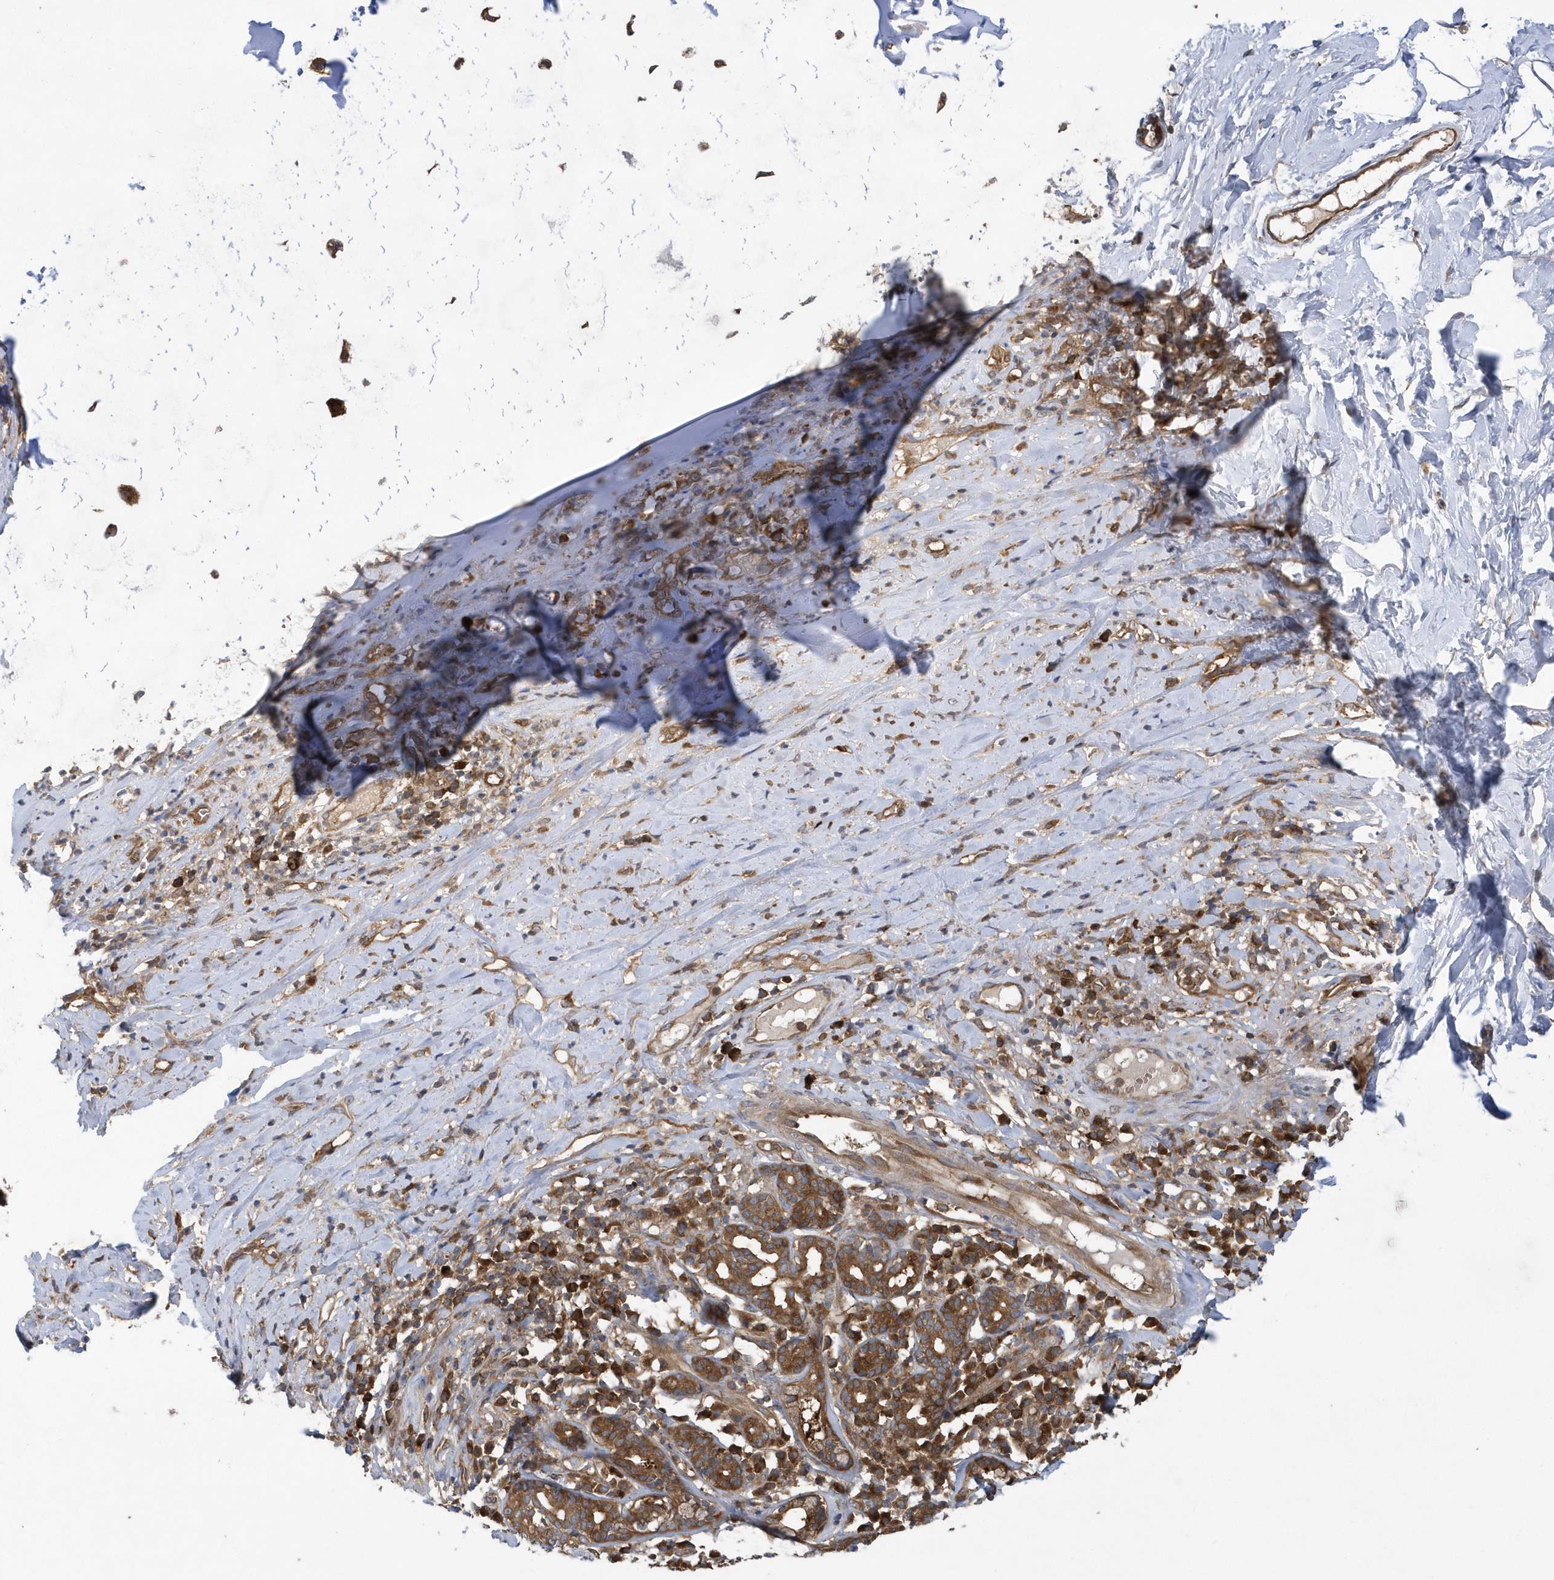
{"staining": {"intensity": "moderate", "quantity": ">75%", "location": "cytoplasmic/membranous"}, "tissue": "adipose tissue", "cell_type": "Adipocytes", "image_type": "normal", "snomed": [{"axis": "morphology", "description": "Normal tissue, NOS"}, {"axis": "morphology", "description": "Basal cell carcinoma"}, {"axis": "topography", "description": "Cartilage tissue"}, {"axis": "topography", "description": "Nasopharynx"}, {"axis": "topography", "description": "Oral tissue"}], "caption": "Adipose tissue stained for a protein (brown) exhibits moderate cytoplasmic/membranous positive staining in approximately >75% of adipocytes.", "gene": "PAICS", "patient": {"sex": "female", "age": 77}}